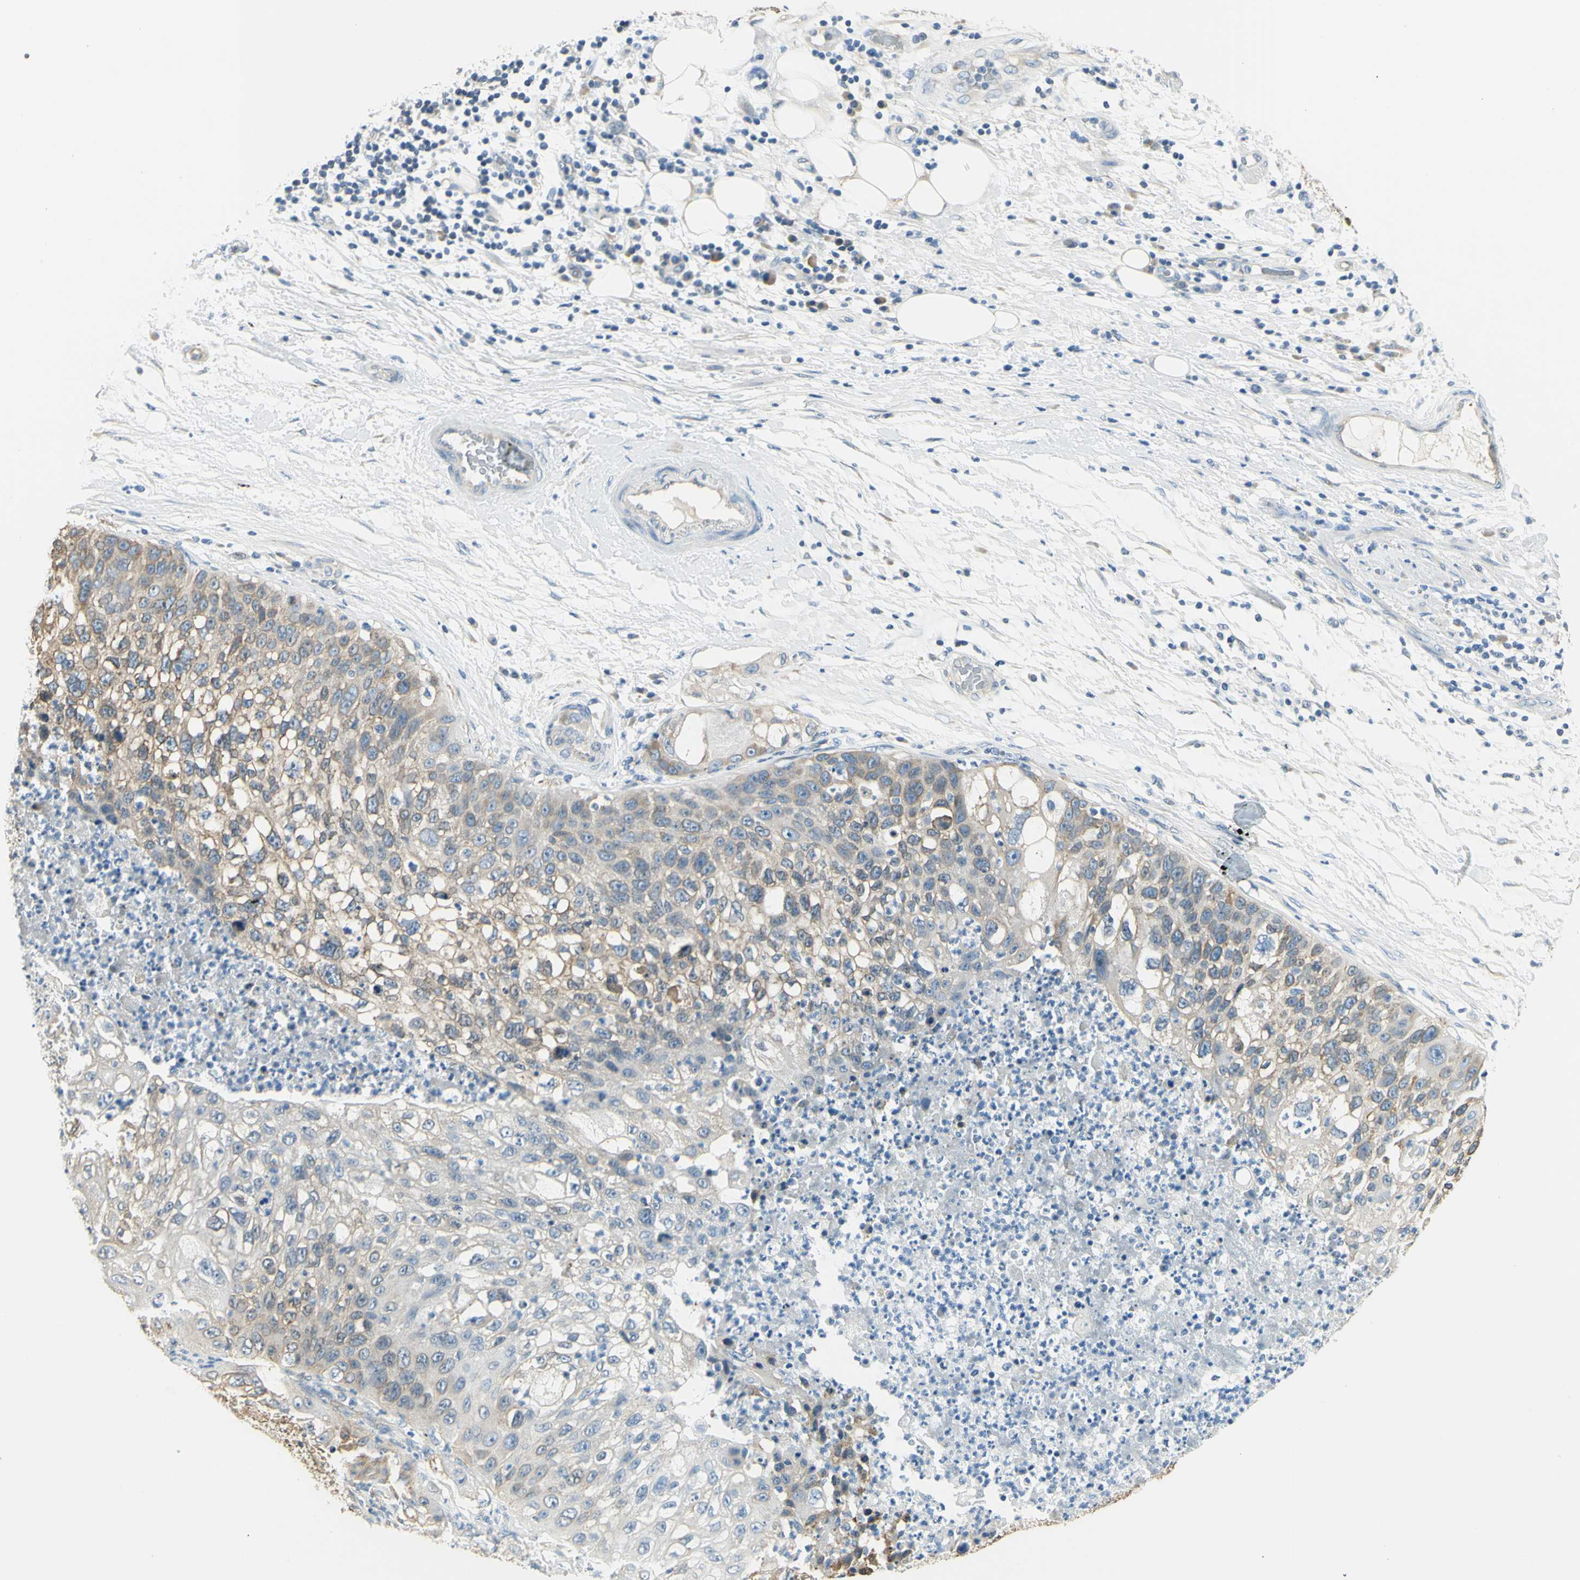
{"staining": {"intensity": "weak", "quantity": "<25%", "location": "cytoplasmic/membranous"}, "tissue": "lung cancer", "cell_type": "Tumor cells", "image_type": "cancer", "snomed": [{"axis": "morphology", "description": "Inflammation, NOS"}, {"axis": "morphology", "description": "Squamous cell carcinoma, NOS"}, {"axis": "topography", "description": "Lymph node"}, {"axis": "topography", "description": "Soft tissue"}, {"axis": "topography", "description": "Lung"}], "caption": "Protein analysis of squamous cell carcinoma (lung) reveals no significant positivity in tumor cells. (Stains: DAB (3,3'-diaminobenzidine) immunohistochemistry with hematoxylin counter stain, Microscopy: brightfield microscopy at high magnification).", "gene": "IGDCC4", "patient": {"sex": "male", "age": 66}}